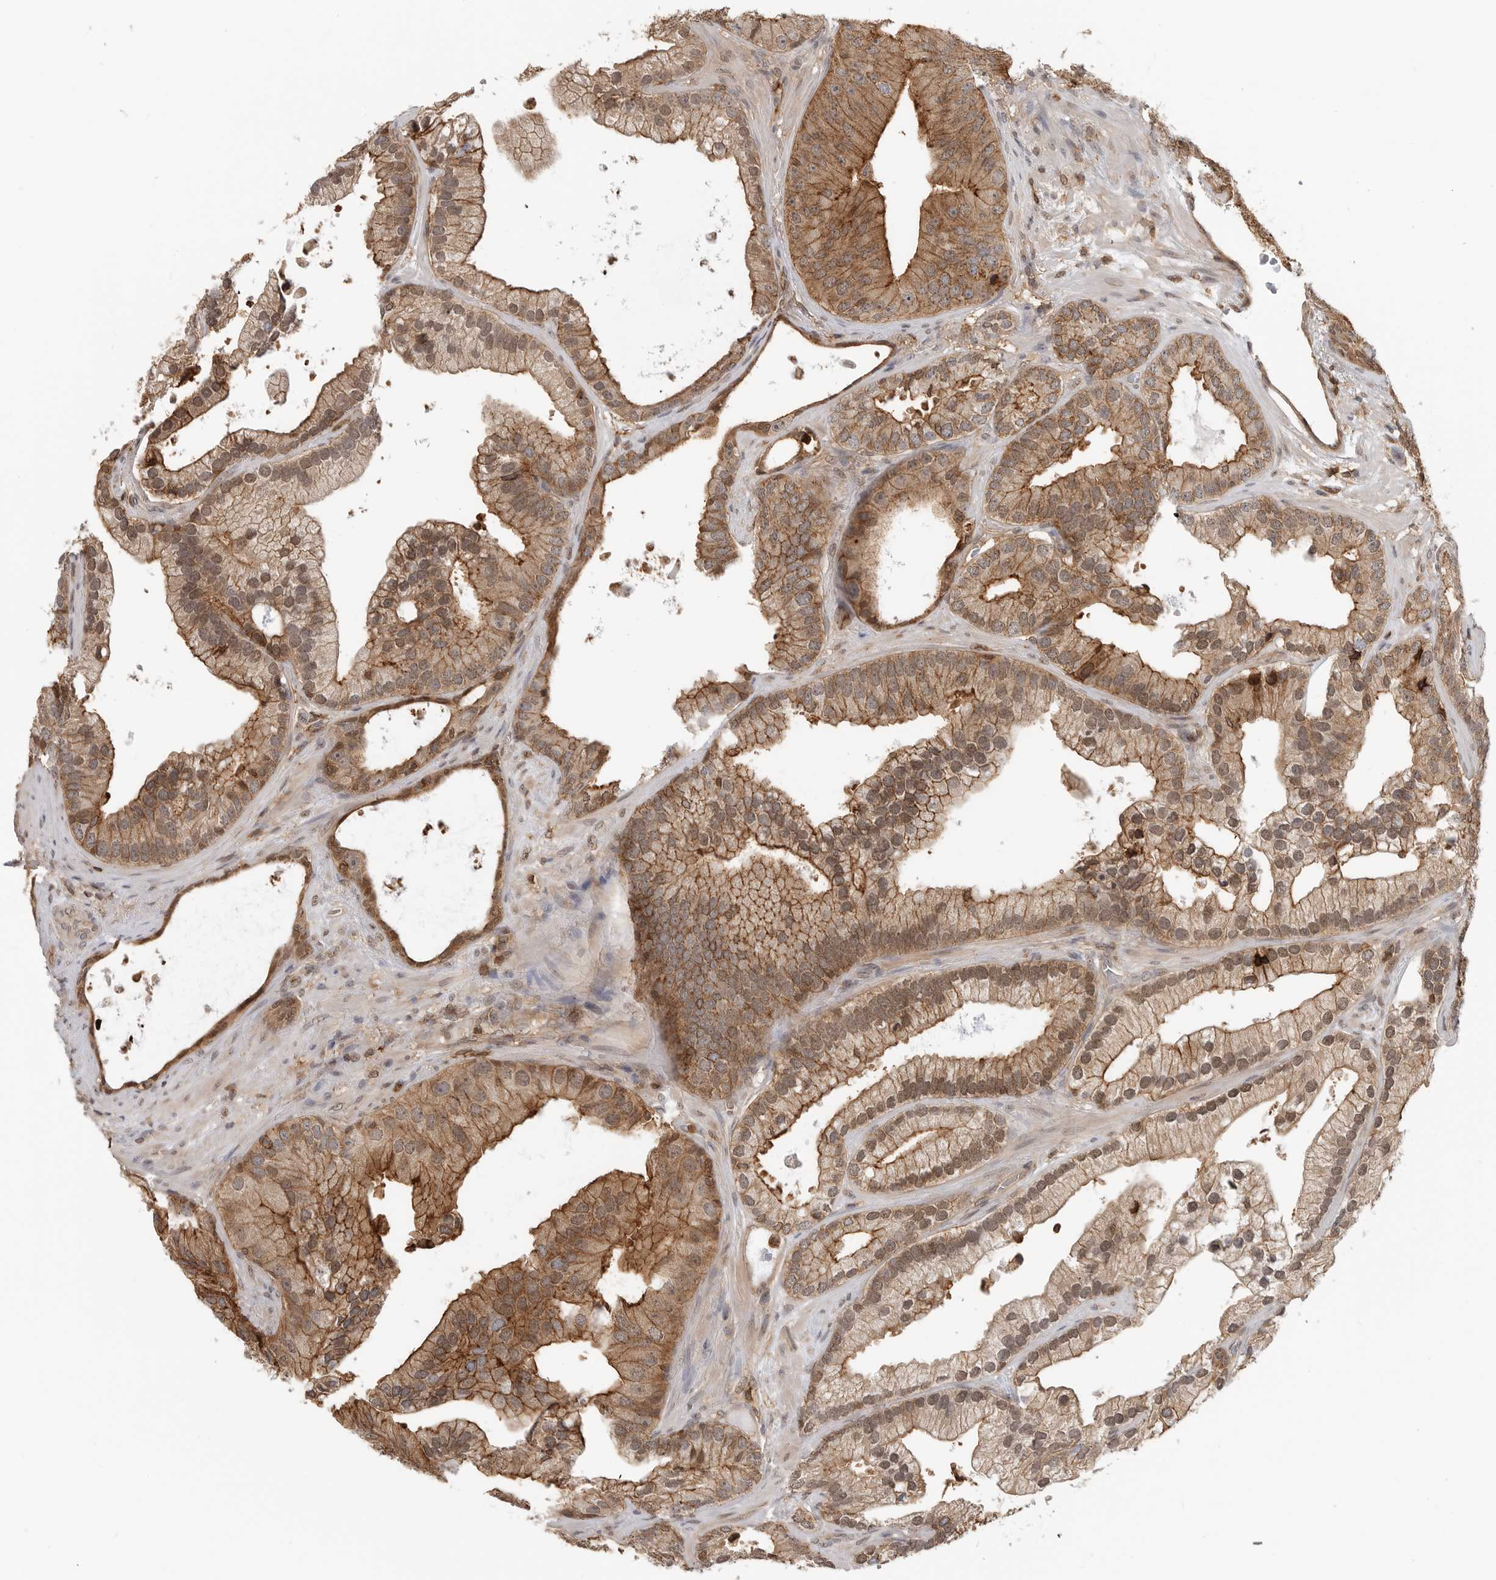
{"staining": {"intensity": "moderate", "quantity": ">75%", "location": "cytoplasmic/membranous,nuclear"}, "tissue": "prostate cancer", "cell_type": "Tumor cells", "image_type": "cancer", "snomed": [{"axis": "morphology", "description": "Adenocarcinoma, High grade"}, {"axis": "topography", "description": "Prostate"}], "caption": "Immunohistochemical staining of human prostate high-grade adenocarcinoma displays medium levels of moderate cytoplasmic/membranous and nuclear positivity in about >75% of tumor cells.", "gene": "ANXA11", "patient": {"sex": "male", "age": 70}}